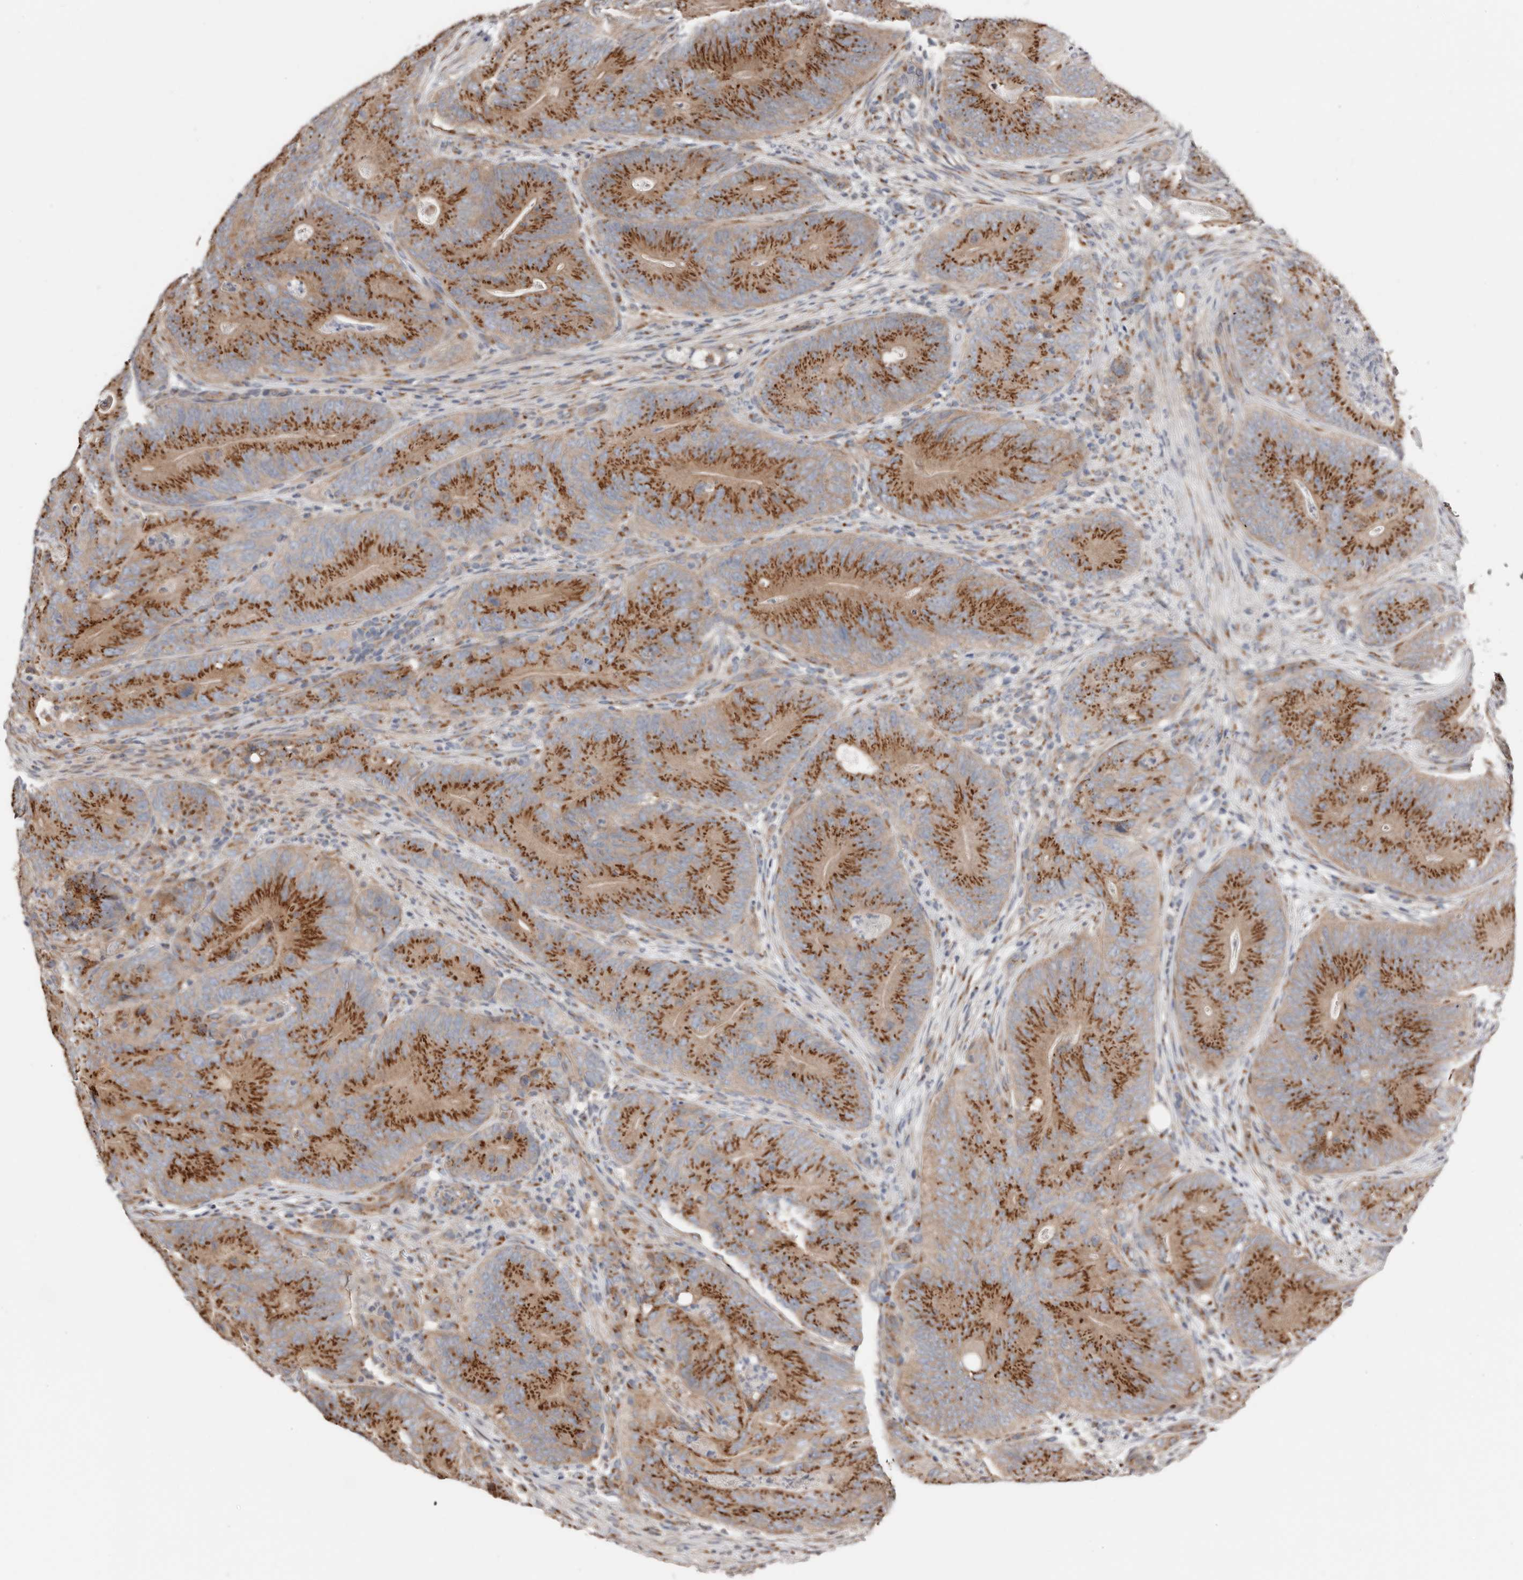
{"staining": {"intensity": "strong", "quantity": ">75%", "location": "cytoplasmic/membranous"}, "tissue": "colorectal cancer", "cell_type": "Tumor cells", "image_type": "cancer", "snomed": [{"axis": "morphology", "description": "Normal tissue, NOS"}, {"axis": "topography", "description": "Colon"}], "caption": "High-power microscopy captured an immunohistochemistry image of colorectal cancer, revealing strong cytoplasmic/membranous staining in approximately >75% of tumor cells.", "gene": "COG1", "patient": {"sex": "female", "age": 82}}